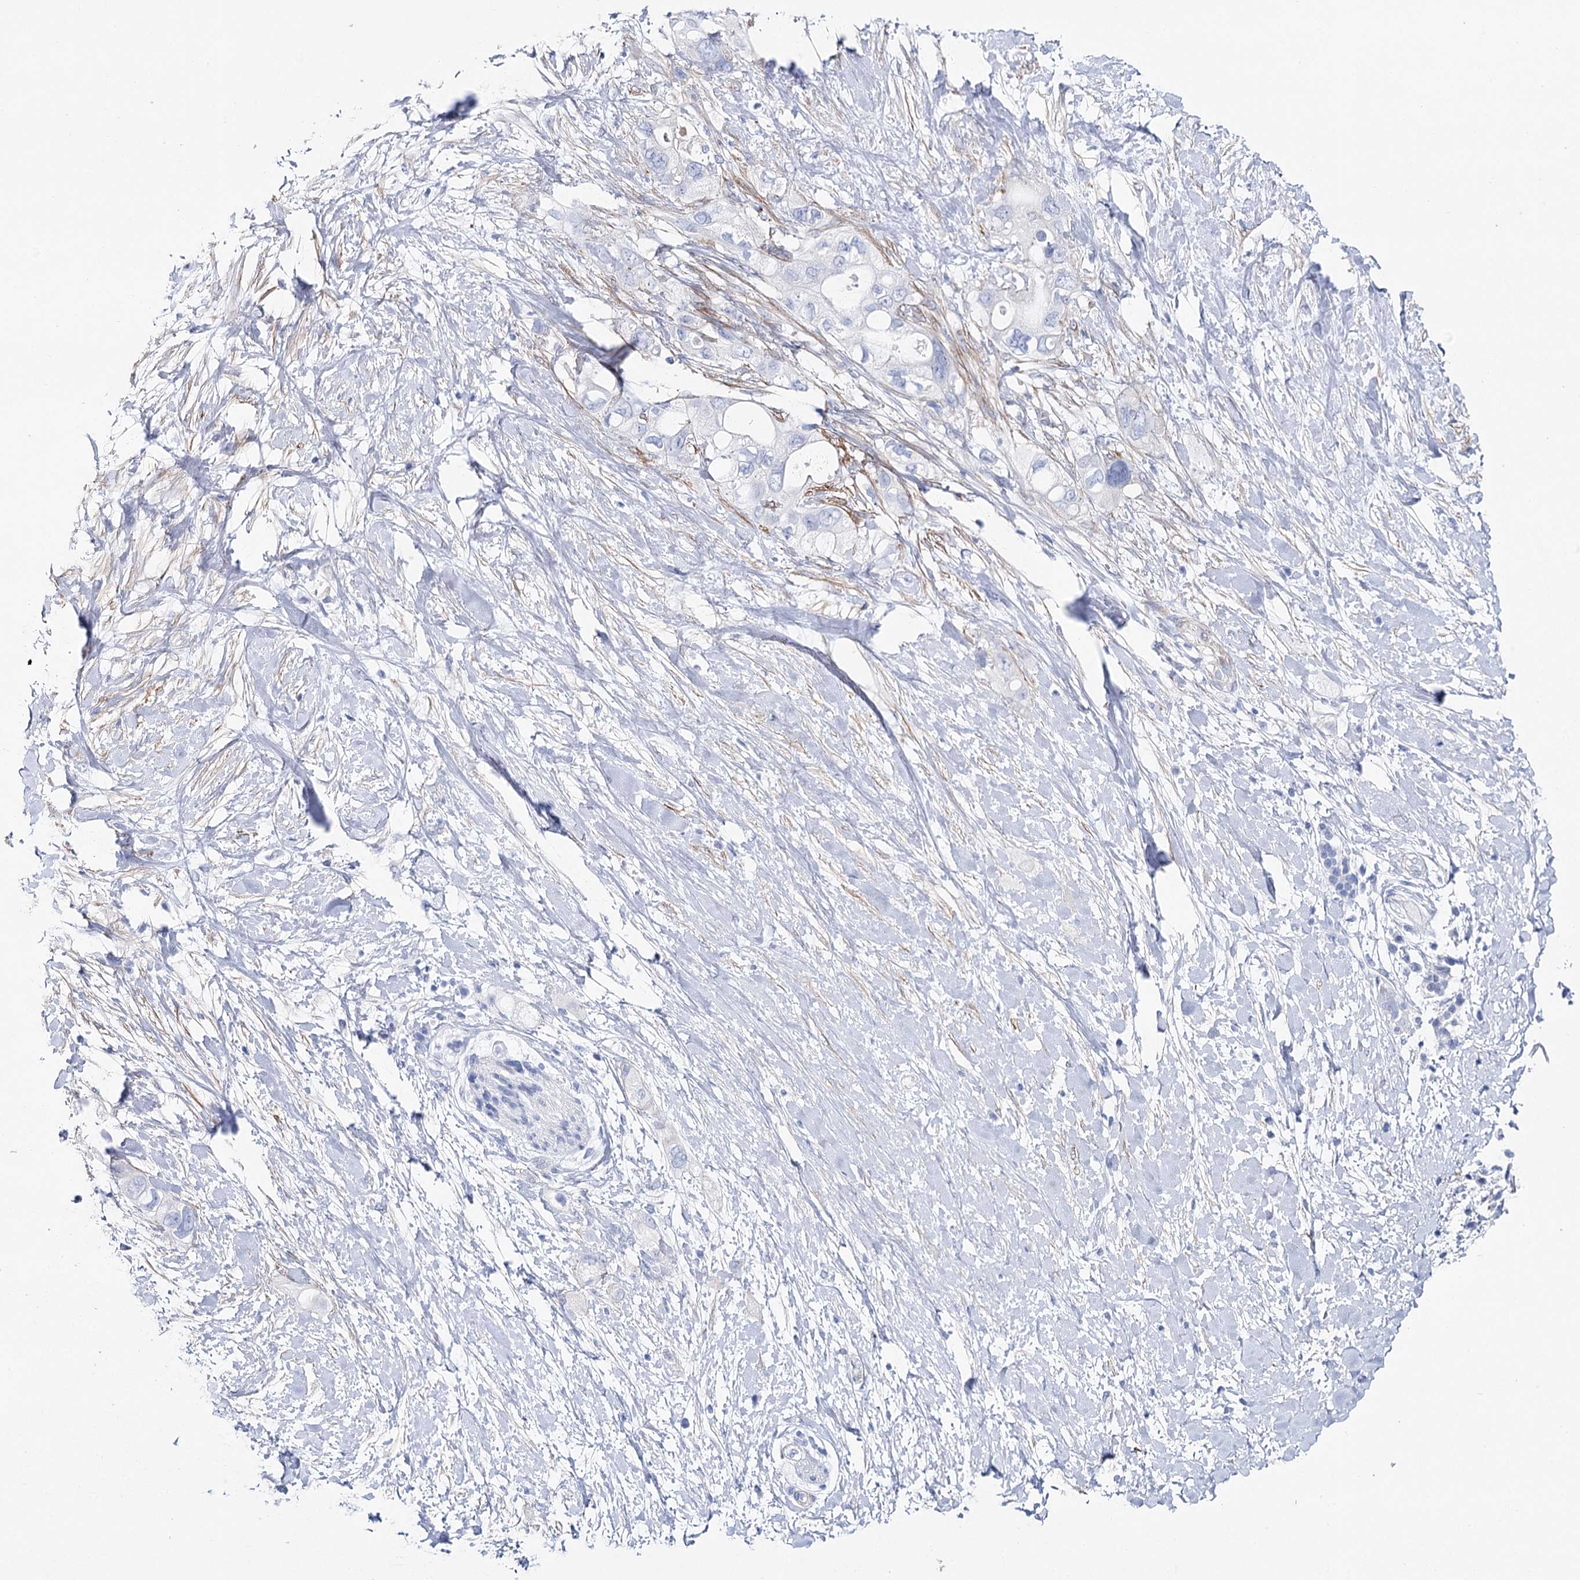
{"staining": {"intensity": "negative", "quantity": "none", "location": "none"}, "tissue": "pancreatic cancer", "cell_type": "Tumor cells", "image_type": "cancer", "snomed": [{"axis": "morphology", "description": "Adenocarcinoma, NOS"}, {"axis": "topography", "description": "Pancreas"}], "caption": "Immunohistochemistry photomicrograph of neoplastic tissue: pancreatic cancer stained with DAB displays no significant protein expression in tumor cells.", "gene": "ANKRD23", "patient": {"sex": "female", "age": 56}}